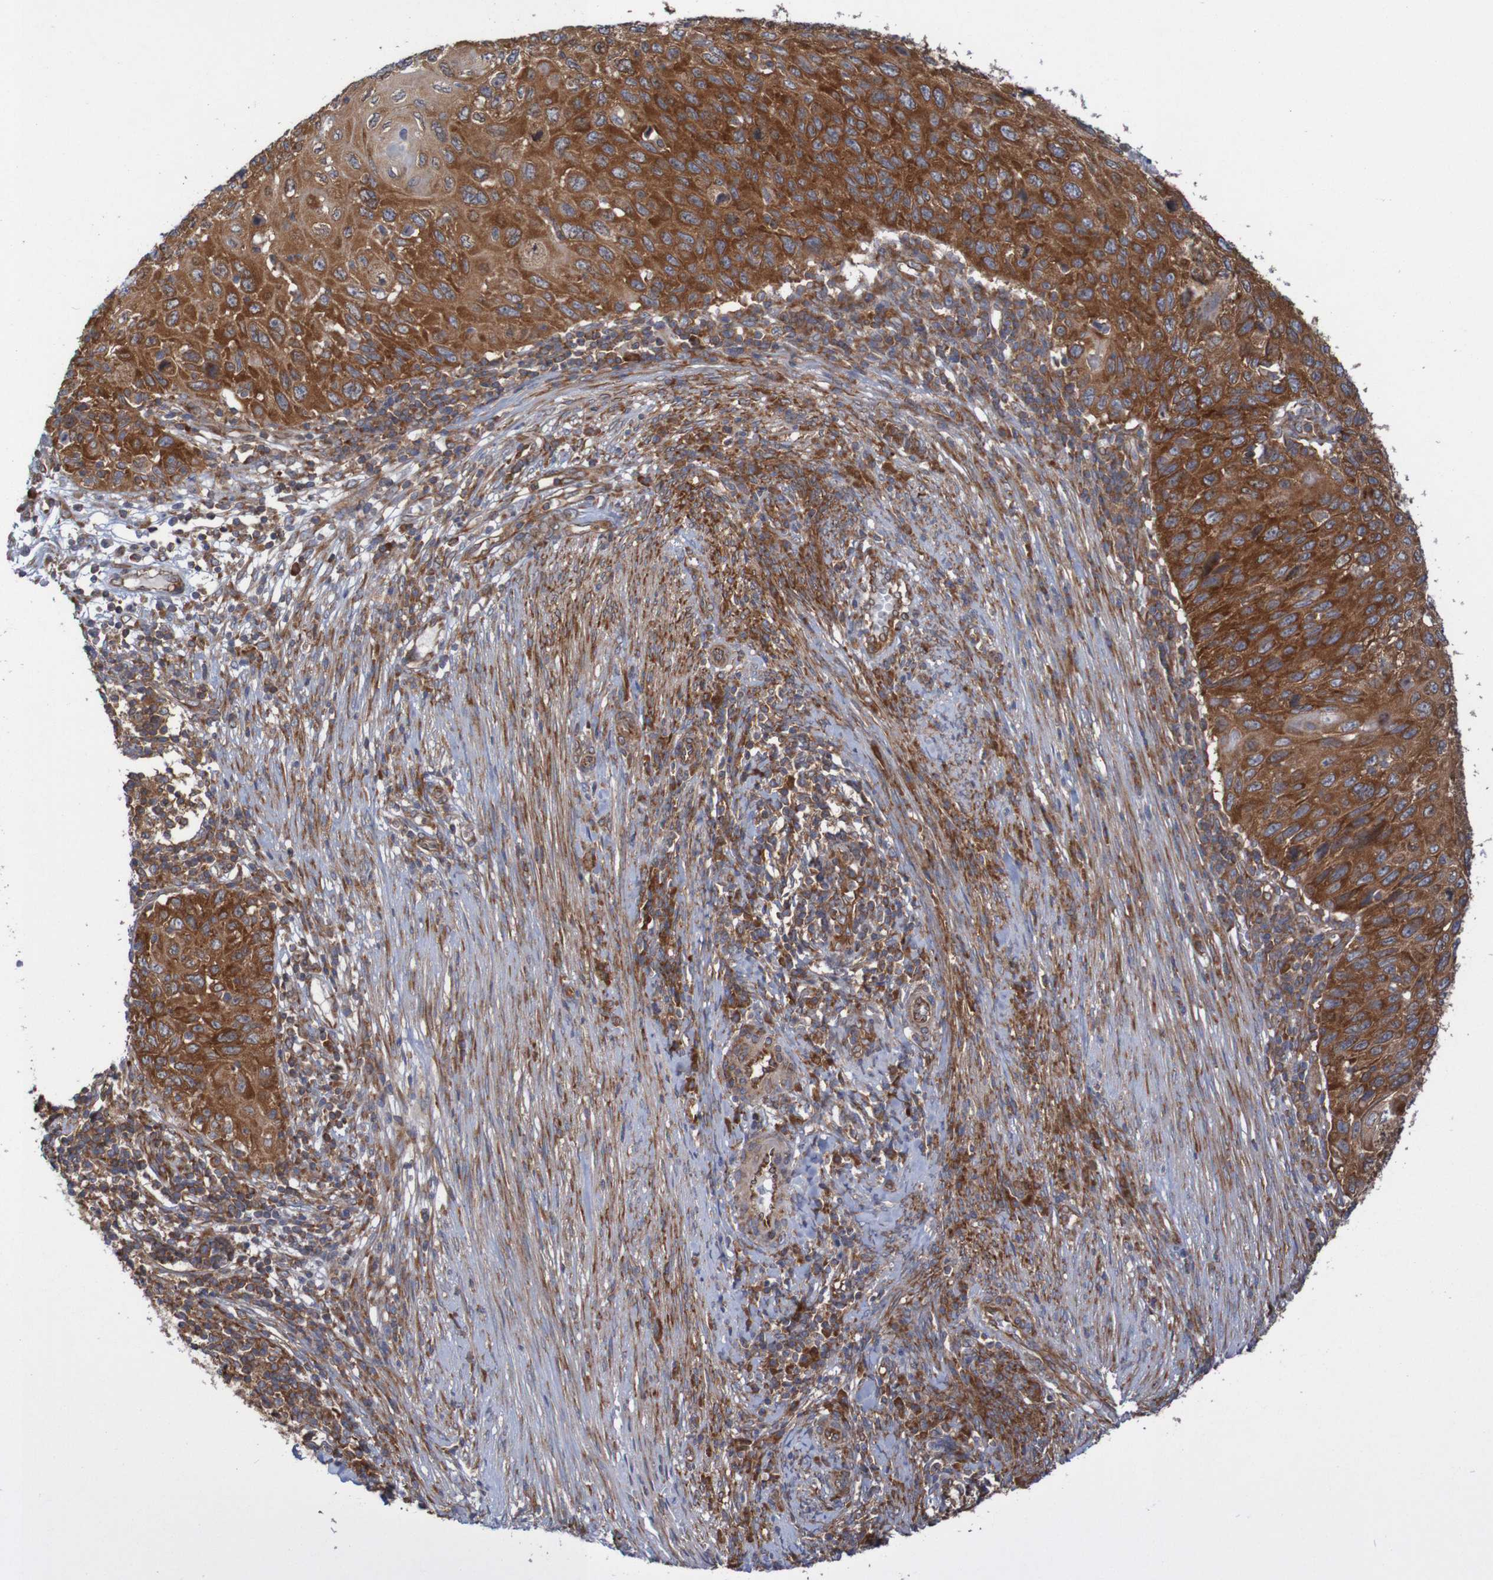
{"staining": {"intensity": "strong", "quantity": ">75%", "location": "cytoplasmic/membranous"}, "tissue": "cervical cancer", "cell_type": "Tumor cells", "image_type": "cancer", "snomed": [{"axis": "morphology", "description": "Squamous cell carcinoma, NOS"}, {"axis": "topography", "description": "Cervix"}], "caption": "This micrograph demonstrates squamous cell carcinoma (cervical) stained with IHC to label a protein in brown. The cytoplasmic/membranous of tumor cells show strong positivity for the protein. Nuclei are counter-stained blue.", "gene": "LRRC47", "patient": {"sex": "female", "age": 70}}